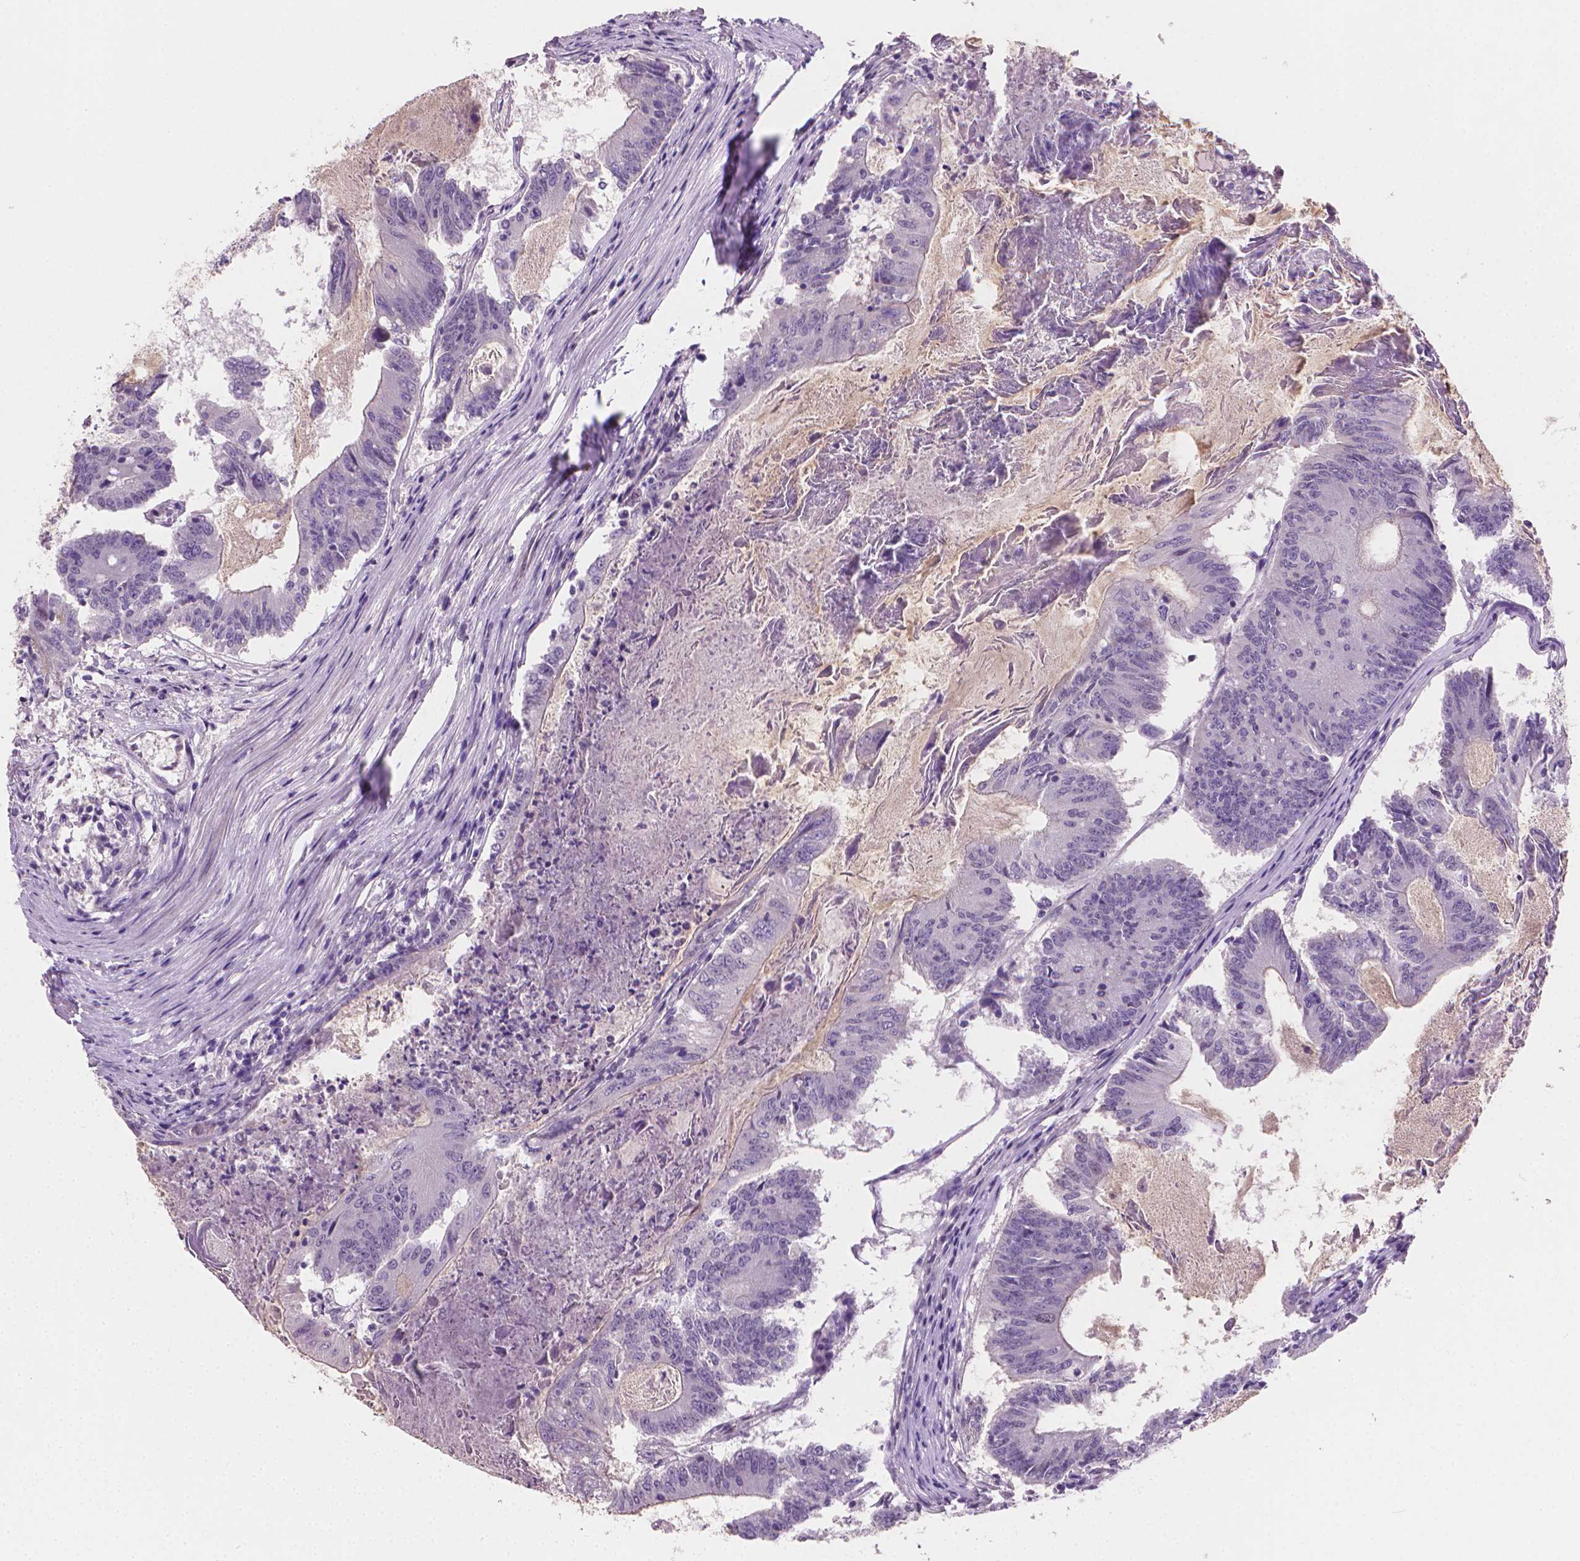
{"staining": {"intensity": "negative", "quantity": "none", "location": "none"}, "tissue": "colorectal cancer", "cell_type": "Tumor cells", "image_type": "cancer", "snomed": [{"axis": "morphology", "description": "Adenocarcinoma, NOS"}, {"axis": "topography", "description": "Colon"}], "caption": "Immunohistochemistry histopathology image of neoplastic tissue: colorectal adenocarcinoma stained with DAB exhibits no significant protein expression in tumor cells. Brightfield microscopy of immunohistochemistry (IHC) stained with DAB (brown) and hematoxylin (blue), captured at high magnification.", "gene": "CLXN", "patient": {"sex": "female", "age": 70}}